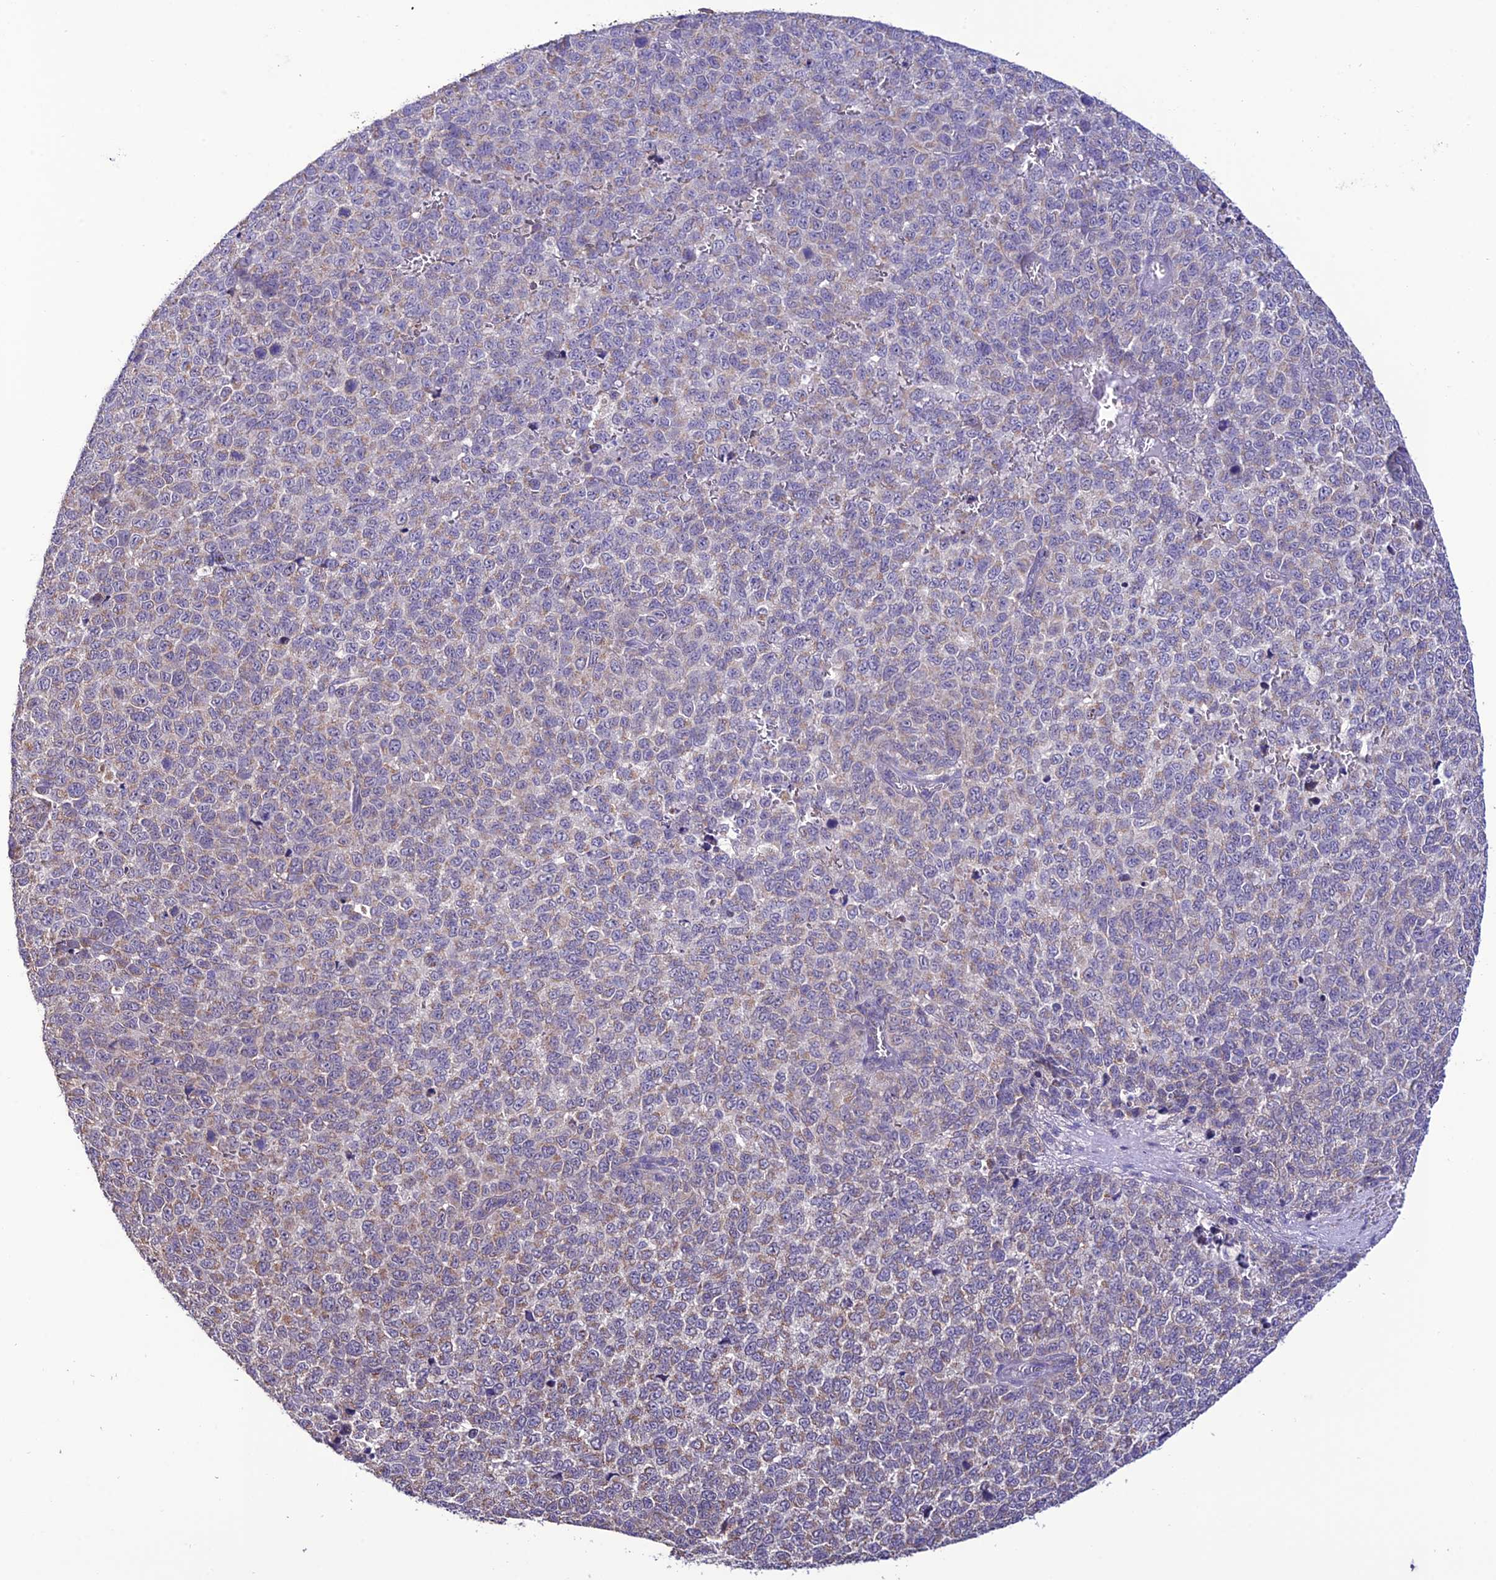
{"staining": {"intensity": "weak", "quantity": "<25%", "location": "cytoplasmic/membranous"}, "tissue": "melanoma", "cell_type": "Tumor cells", "image_type": "cancer", "snomed": [{"axis": "morphology", "description": "Malignant melanoma, NOS"}, {"axis": "topography", "description": "Nose, NOS"}], "caption": "Immunohistochemistry (IHC) histopathology image of melanoma stained for a protein (brown), which demonstrates no expression in tumor cells.", "gene": "HOGA1", "patient": {"sex": "female", "age": 48}}